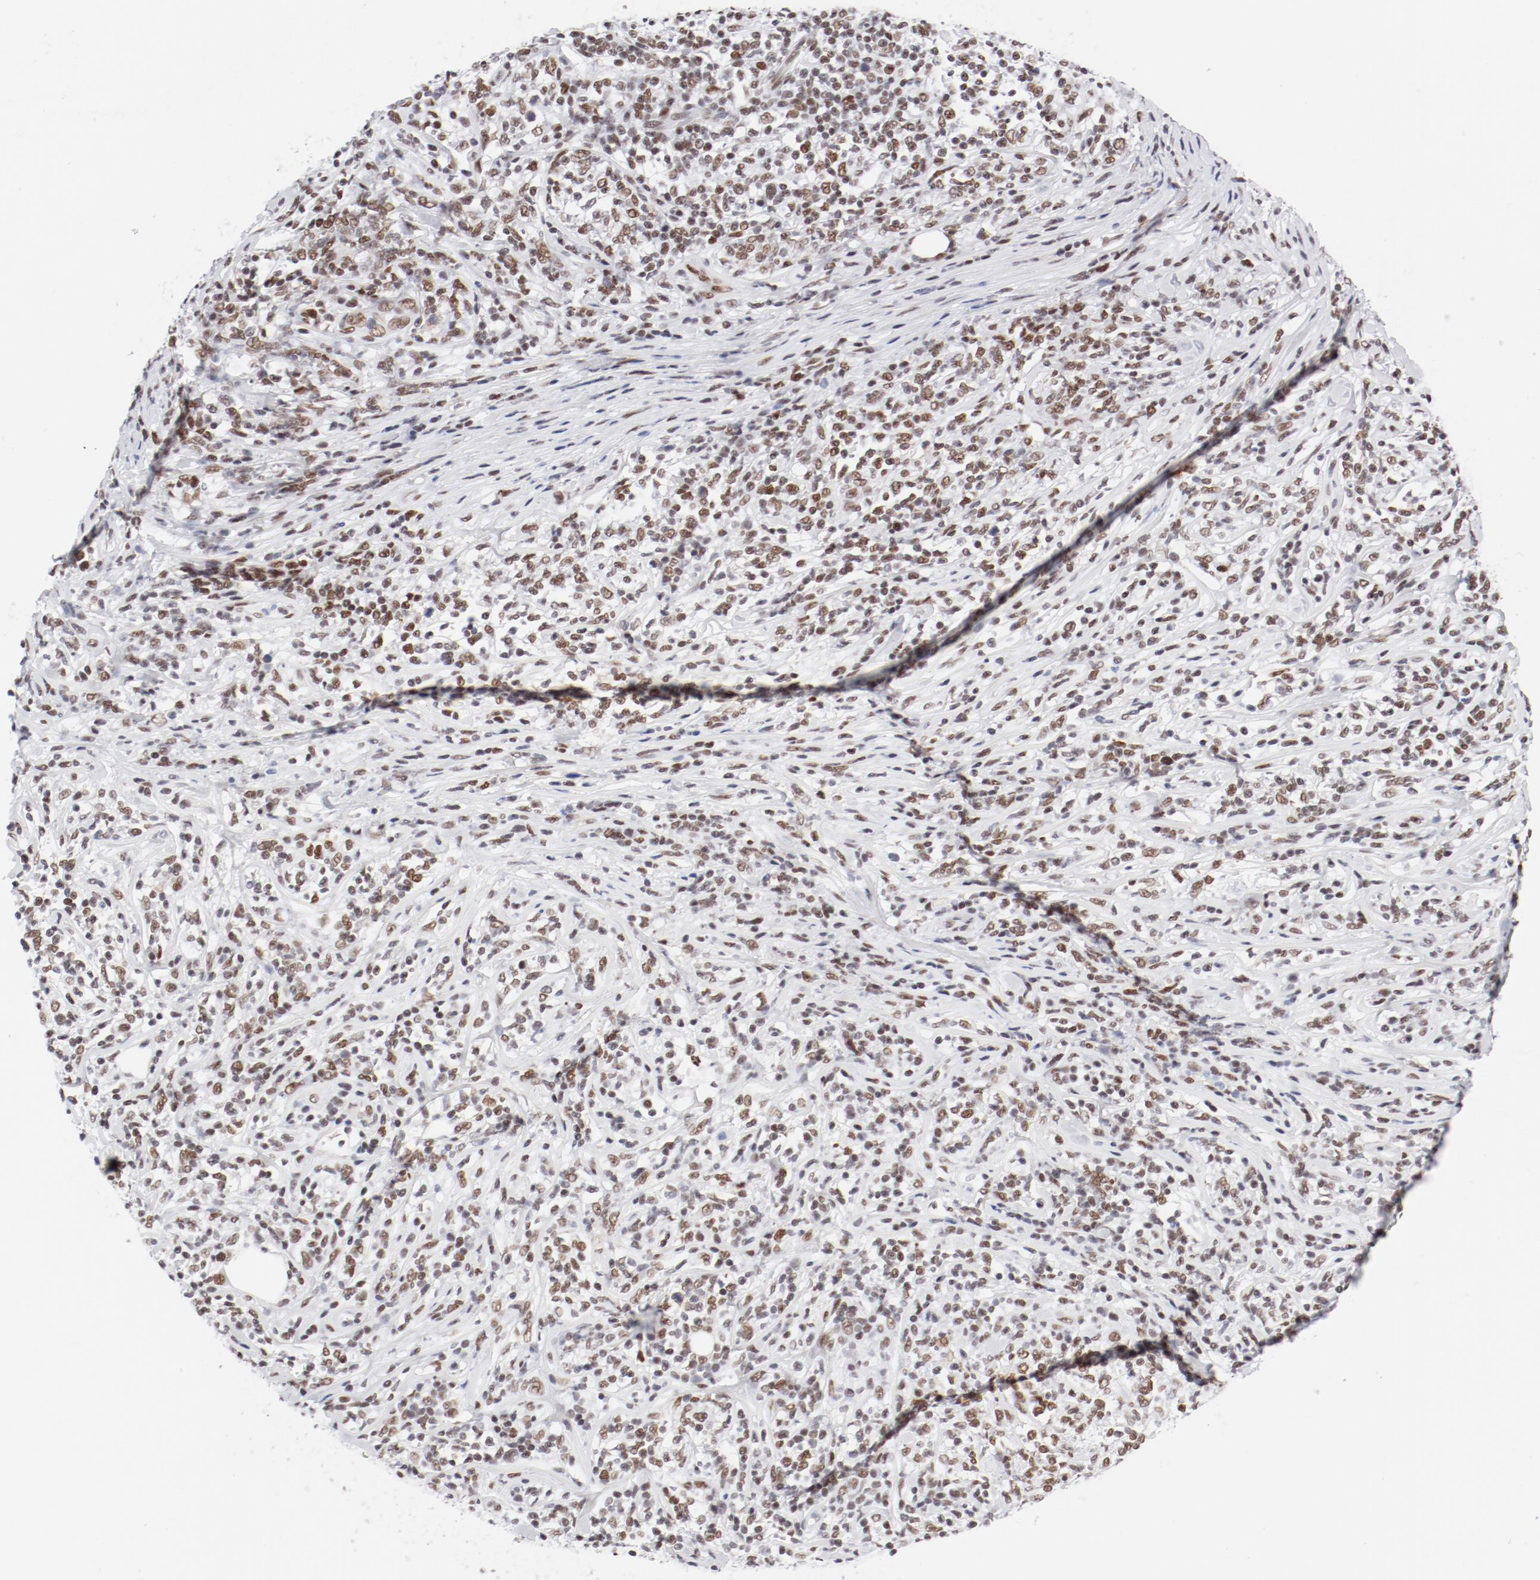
{"staining": {"intensity": "weak", "quantity": "25%-75%", "location": "nuclear"}, "tissue": "lymphoma", "cell_type": "Tumor cells", "image_type": "cancer", "snomed": [{"axis": "morphology", "description": "Malignant lymphoma, non-Hodgkin's type, High grade"}, {"axis": "topography", "description": "Lymph node"}], "caption": "Human malignant lymphoma, non-Hodgkin's type (high-grade) stained for a protein (brown) displays weak nuclear positive positivity in about 25%-75% of tumor cells.", "gene": "ATF2", "patient": {"sex": "female", "age": 84}}